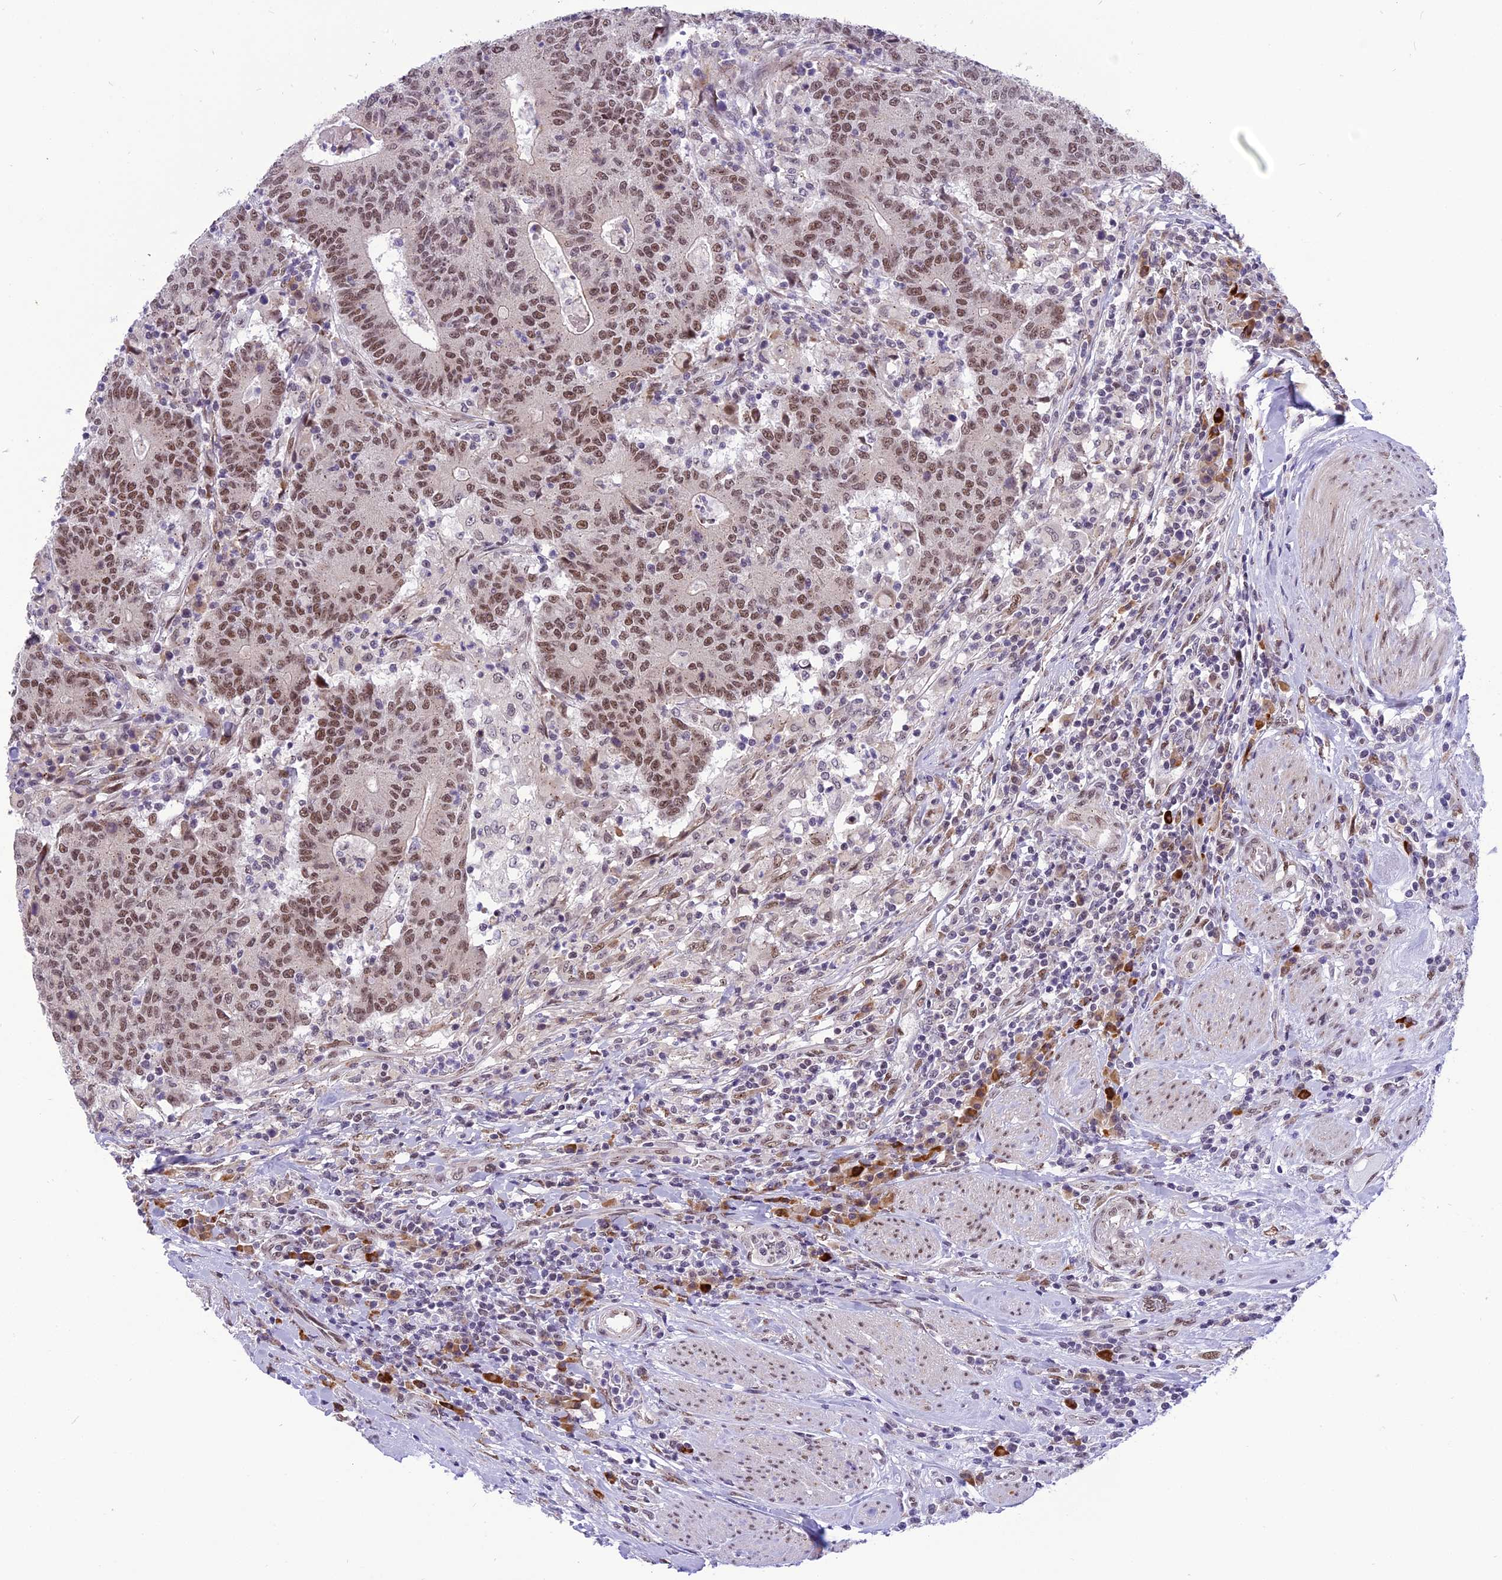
{"staining": {"intensity": "moderate", "quantity": ">75%", "location": "nuclear"}, "tissue": "colorectal cancer", "cell_type": "Tumor cells", "image_type": "cancer", "snomed": [{"axis": "morphology", "description": "Adenocarcinoma, NOS"}, {"axis": "topography", "description": "Colon"}], "caption": "Human colorectal cancer stained for a protein (brown) exhibits moderate nuclear positive staining in about >75% of tumor cells.", "gene": "IRF2BP1", "patient": {"sex": "female", "age": 75}}